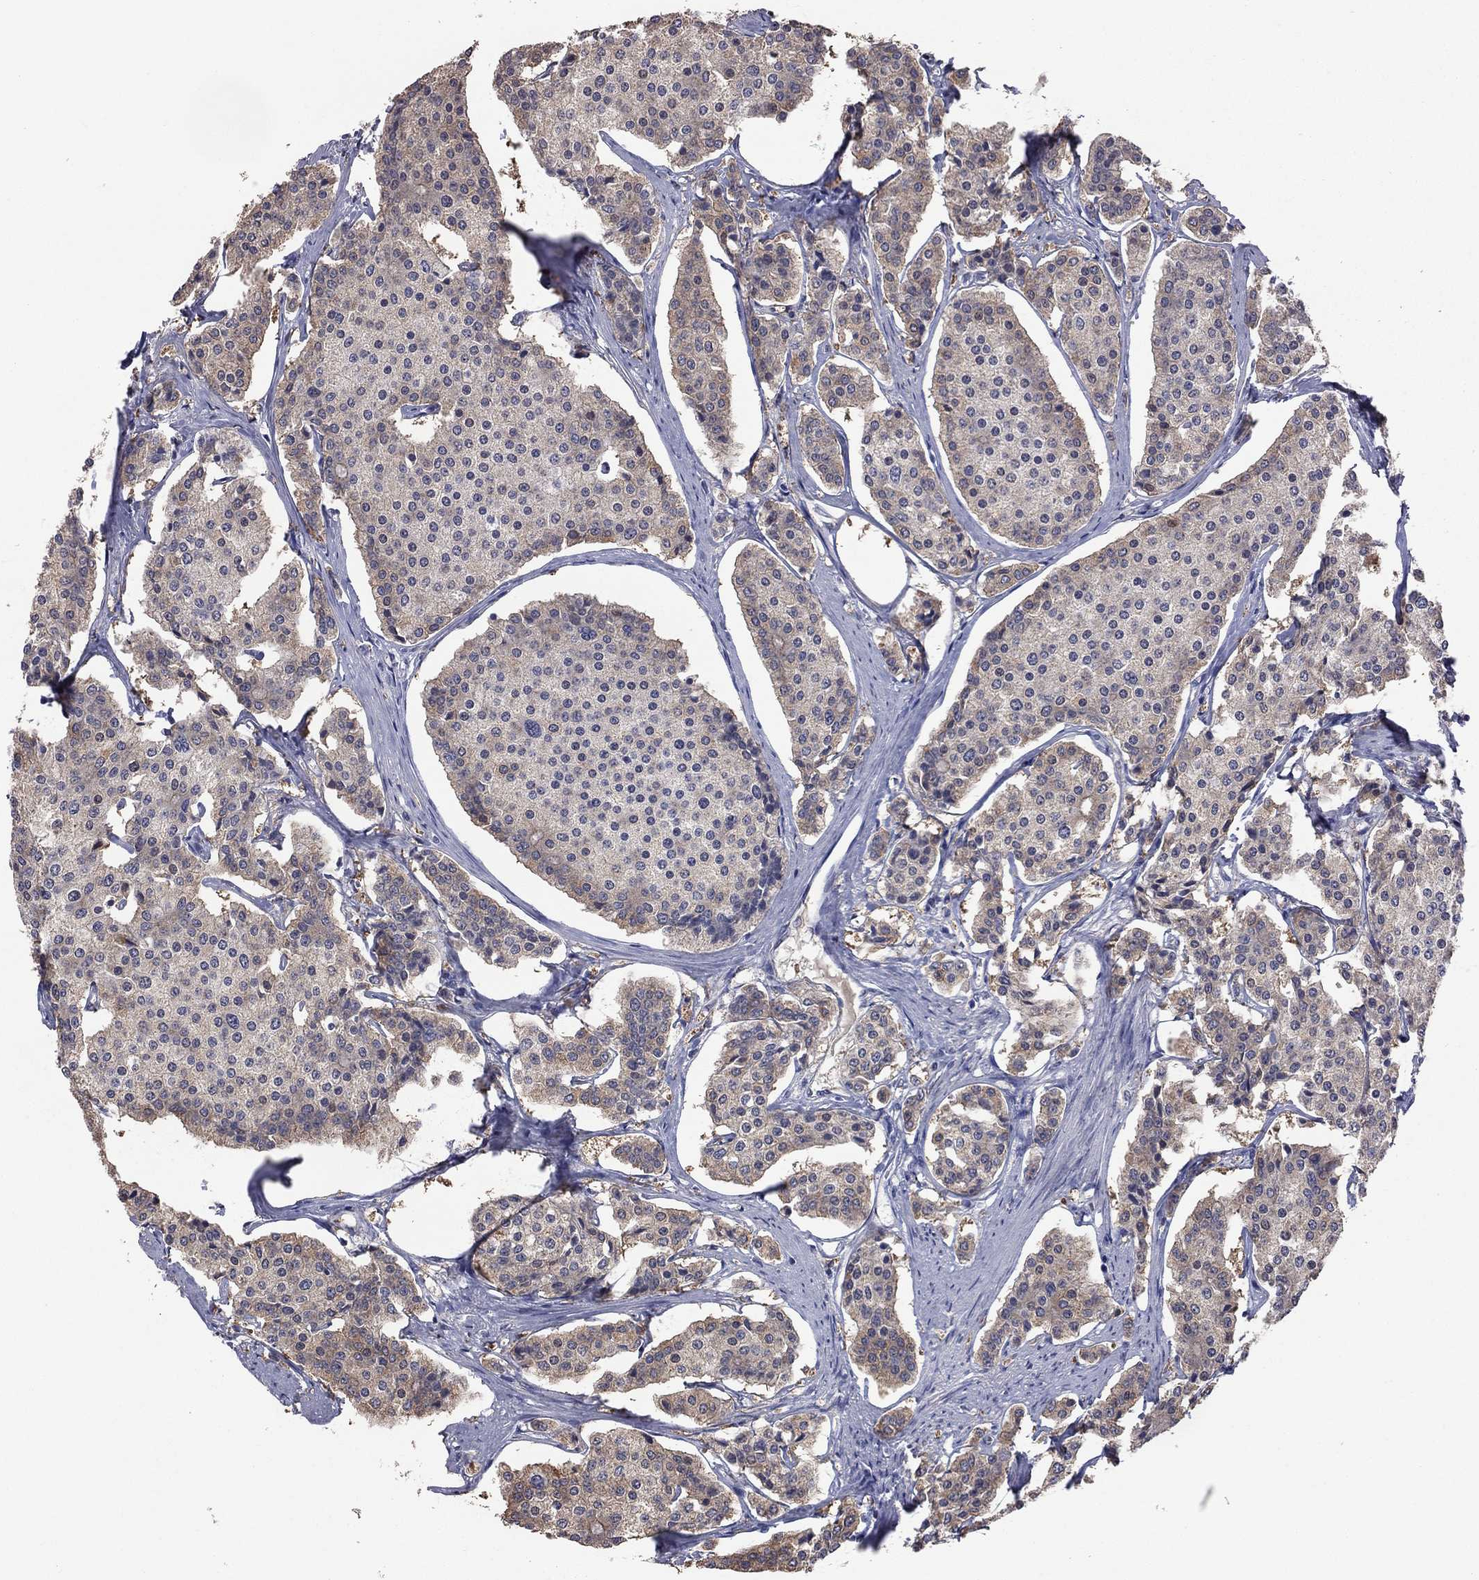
{"staining": {"intensity": "weak", "quantity": ">75%", "location": "cytoplasmic/membranous"}, "tissue": "carcinoid", "cell_type": "Tumor cells", "image_type": "cancer", "snomed": [{"axis": "morphology", "description": "Carcinoid, malignant, NOS"}, {"axis": "topography", "description": "Small intestine"}], "caption": "Brown immunohistochemical staining in human carcinoid (malignant) demonstrates weak cytoplasmic/membranous expression in about >75% of tumor cells.", "gene": "HYLS1", "patient": {"sex": "female", "age": 65}}